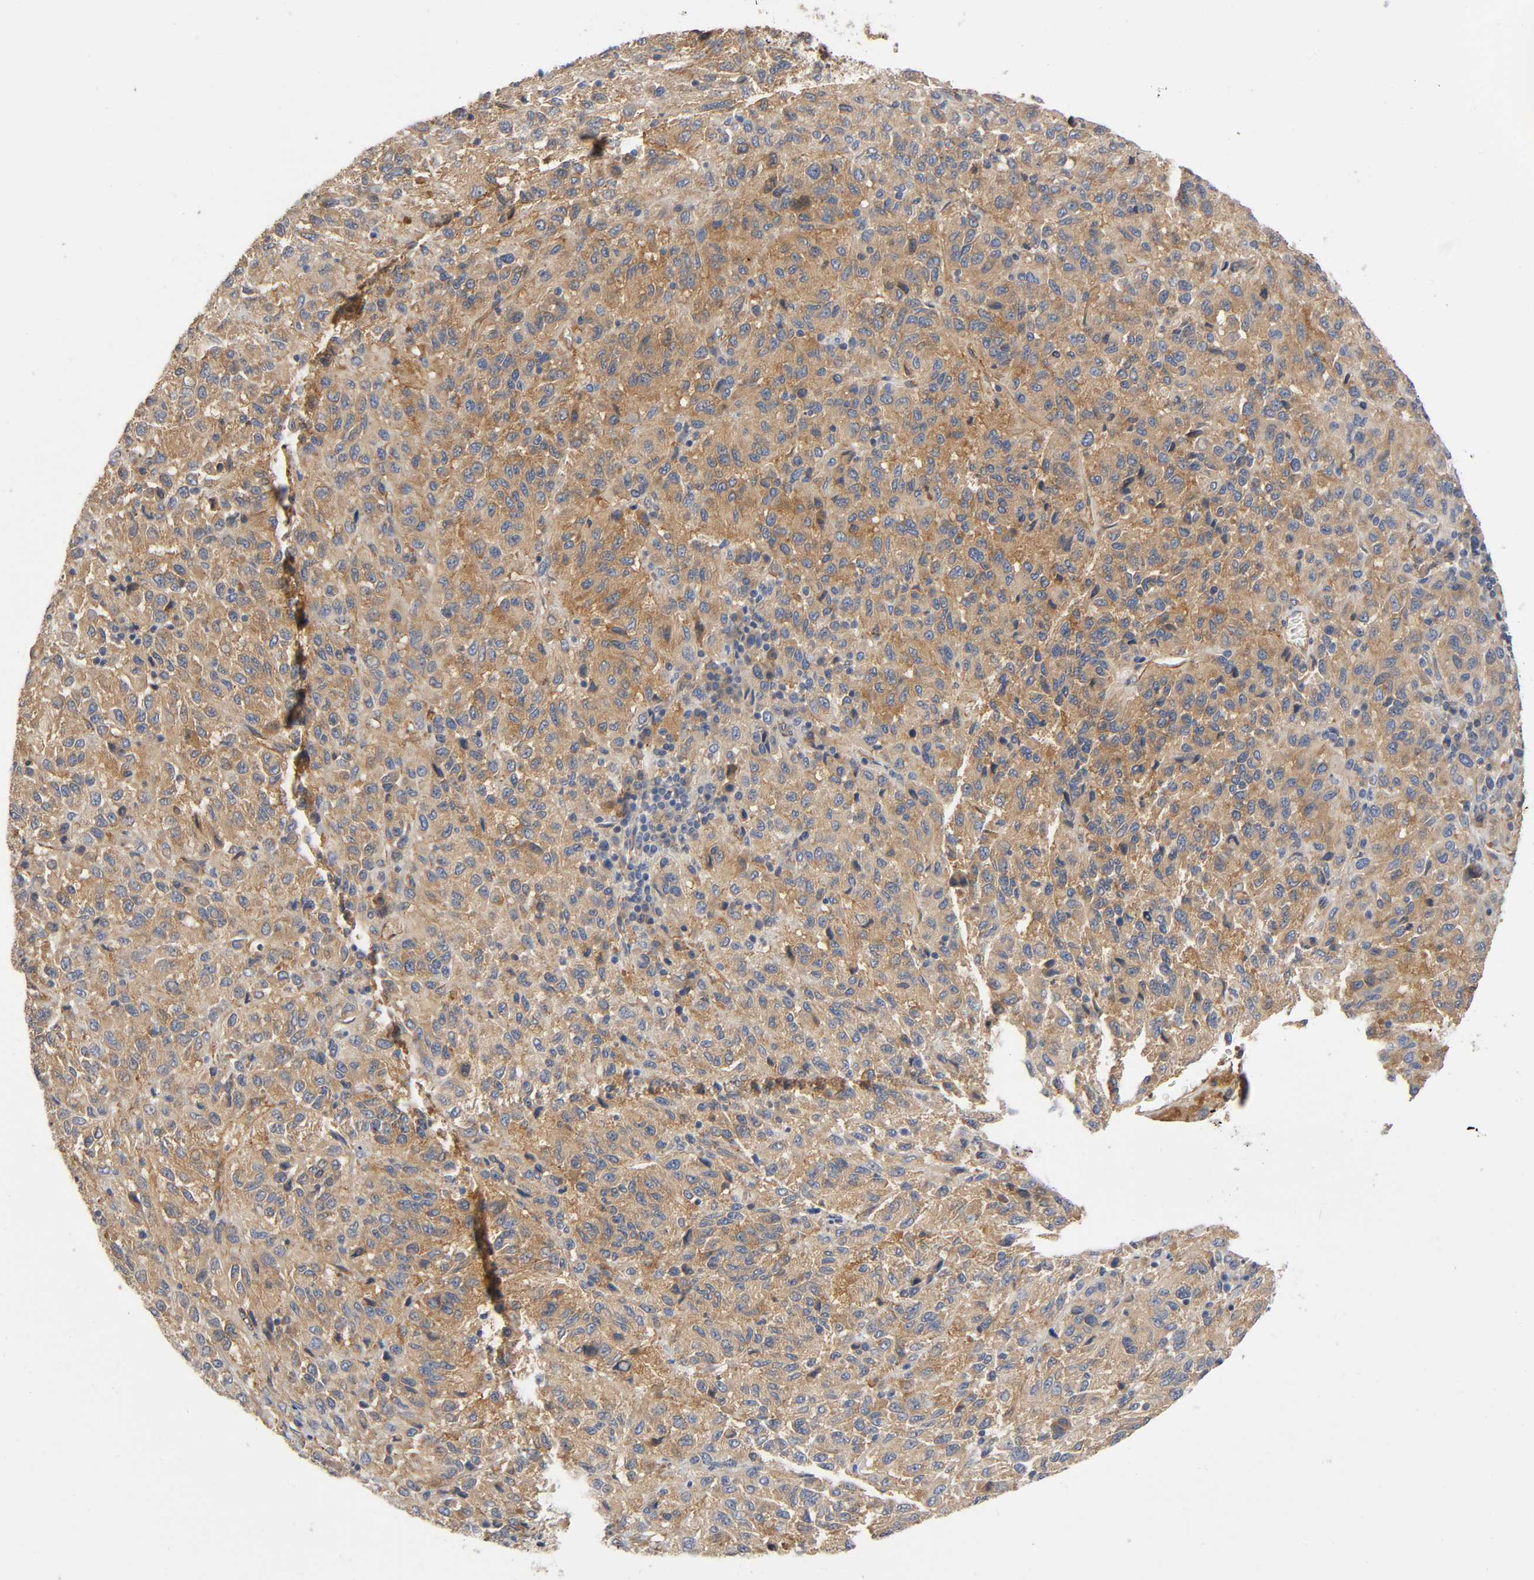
{"staining": {"intensity": "moderate", "quantity": ">75%", "location": "cytoplasmic/membranous"}, "tissue": "melanoma", "cell_type": "Tumor cells", "image_type": "cancer", "snomed": [{"axis": "morphology", "description": "Malignant melanoma, Metastatic site"}, {"axis": "topography", "description": "Lung"}], "caption": "Brown immunohistochemical staining in human melanoma exhibits moderate cytoplasmic/membranous expression in about >75% of tumor cells. The protein is shown in brown color, while the nuclei are stained blue.", "gene": "MARS1", "patient": {"sex": "male", "age": 64}}